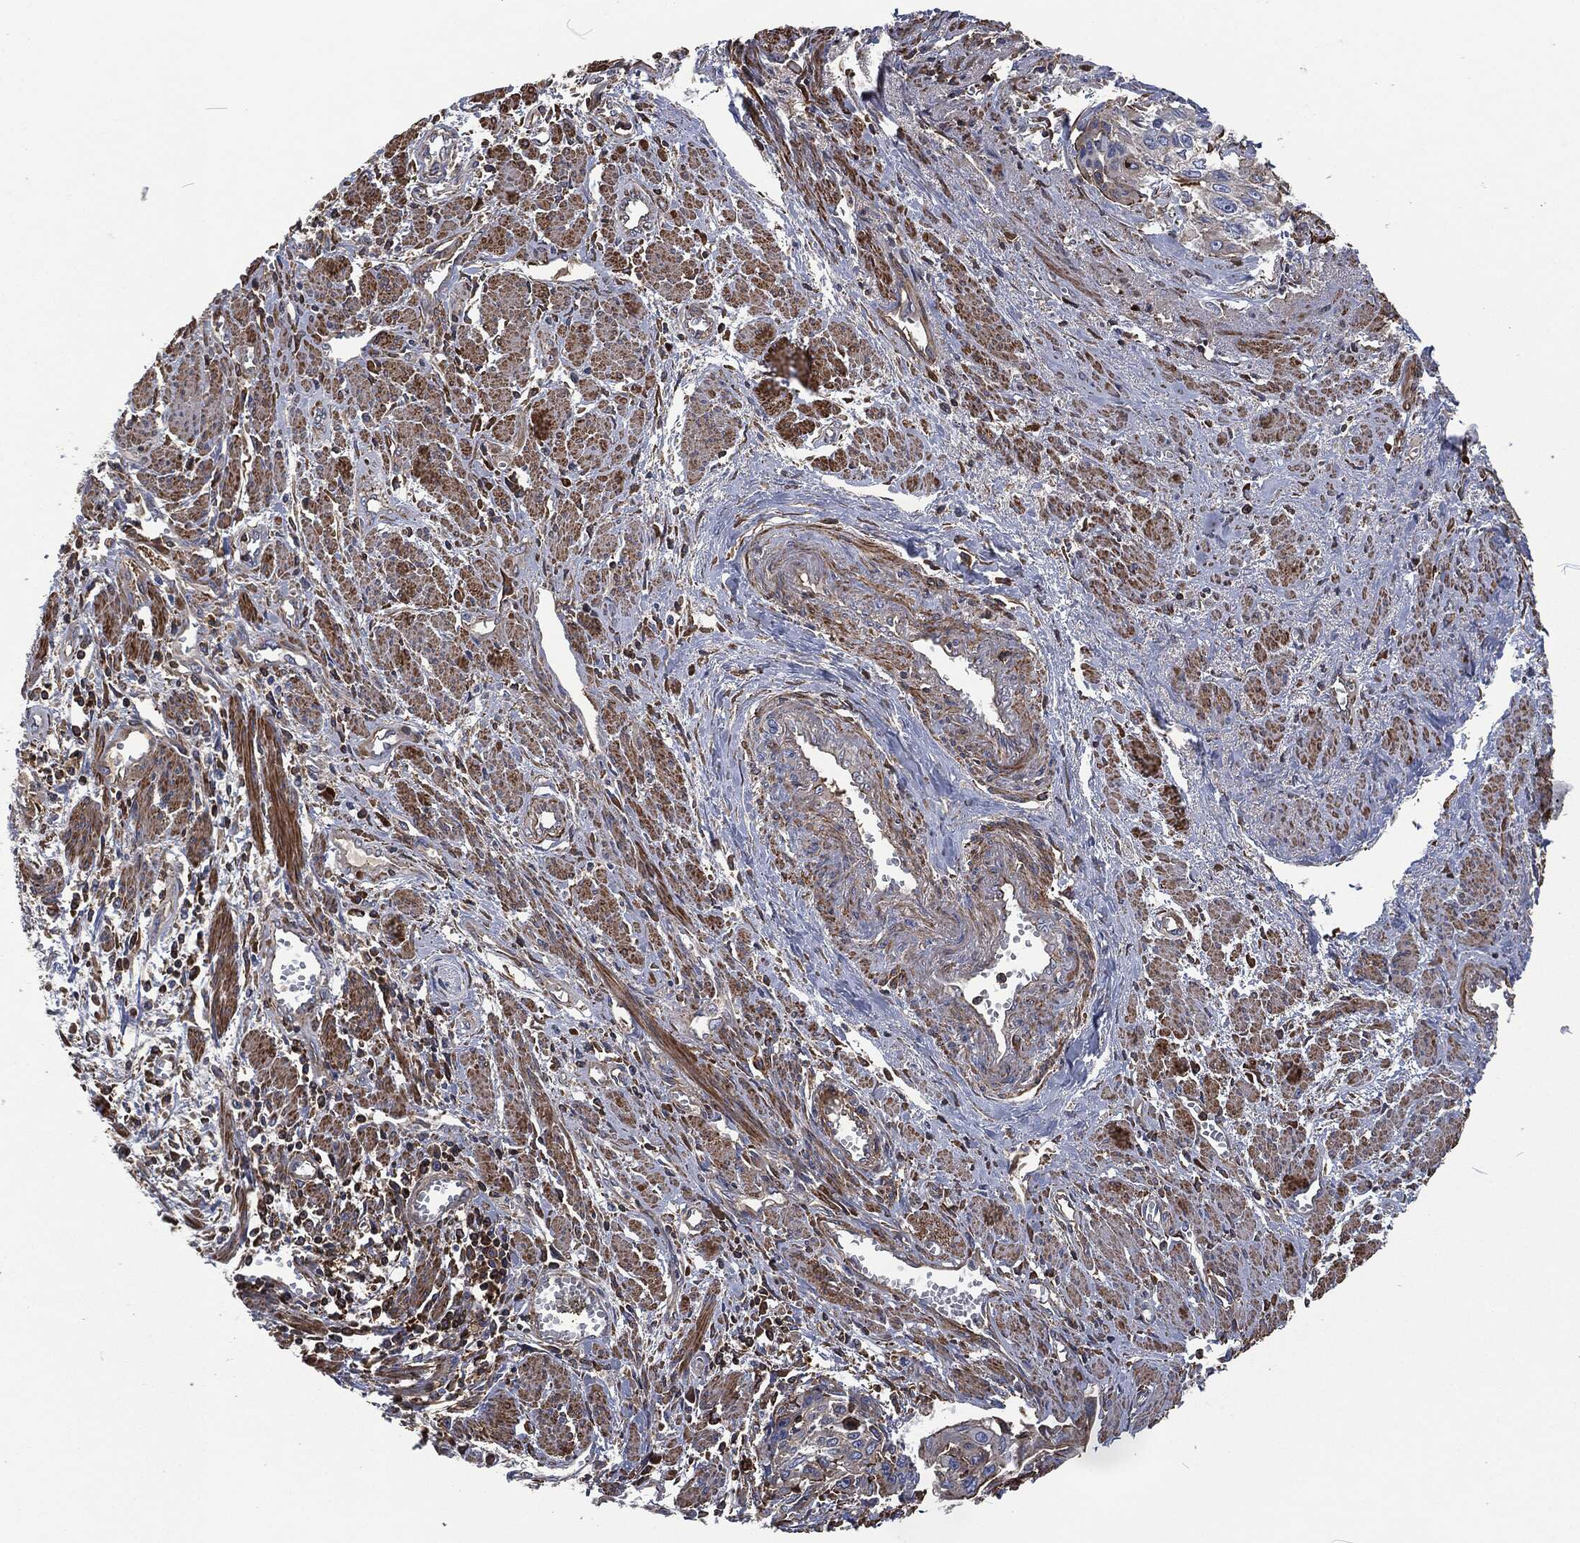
{"staining": {"intensity": "negative", "quantity": "none", "location": "none"}, "tissue": "cervical cancer", "cell_type": "Tumor cells", "image_type": "cancer", "snomed": [{"axis": "morphology", "description": "Squamous cell carcinoma, NOS"}, {"axis": "topography", "description": "Cervix"}], "caption": "Immunohistochemical staining of cervical cancer displays no significant staining in tumor cells.", "gene": "LGALS9", "patient": {"sex": "female", "age": 58}}